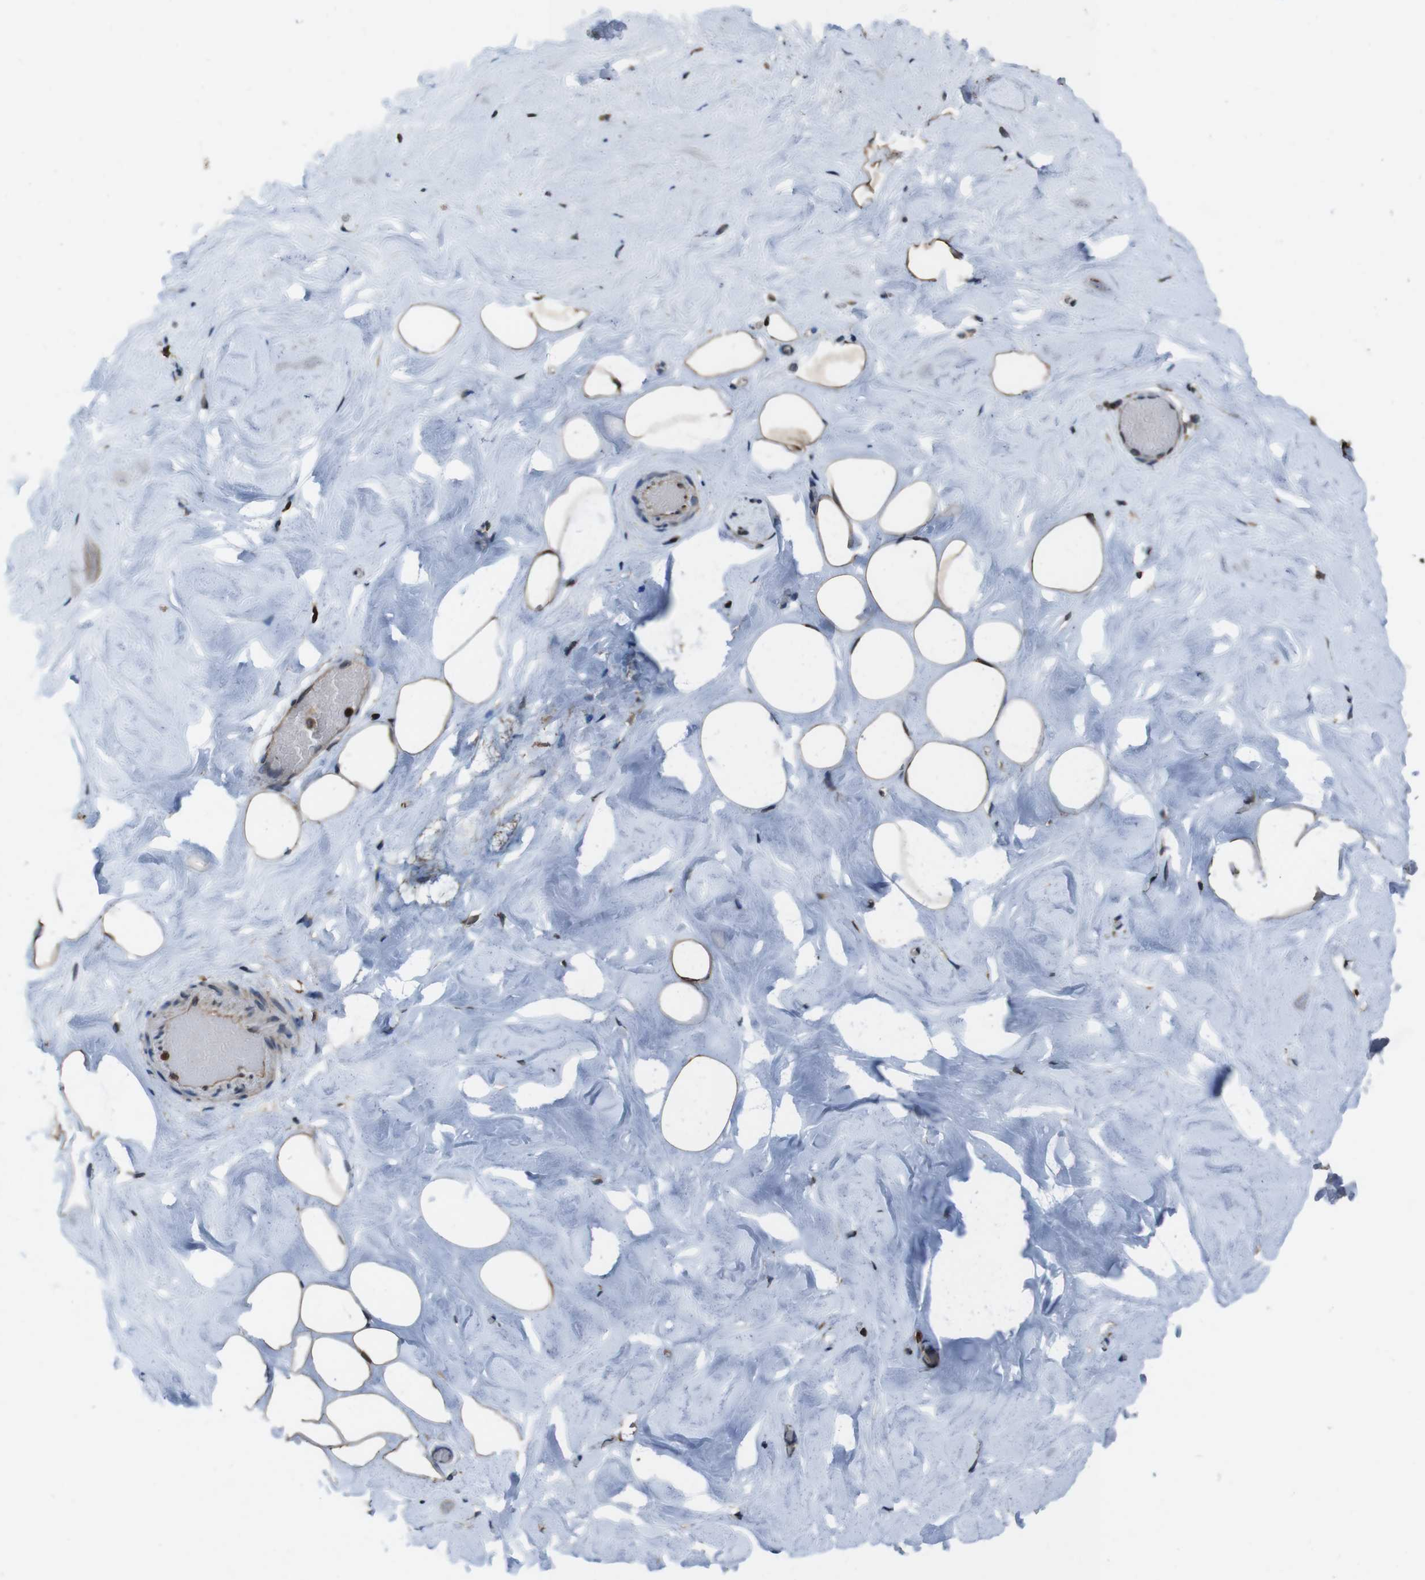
{"staining": {"intensity": "strong", "quantity": ">75%", "location": "cytoplasmic/membranous"}, "tissue": "breast", "cell_type": "Adipocytes", "image_type": "normal", "snomed": [{"axis": "morphology", "description": "Normal tissue, NOS"}, {"axis": "topography", "description": "Breast"}], "caption": "High-power microscopy captured an immunohistochemistry micrograph of benign breast, revealing strong cytoplasmic/membranous expression in approximately >75% of adipocytes.", "gene": "APMAP", "patient": {"sex": "female", "age": 75}}